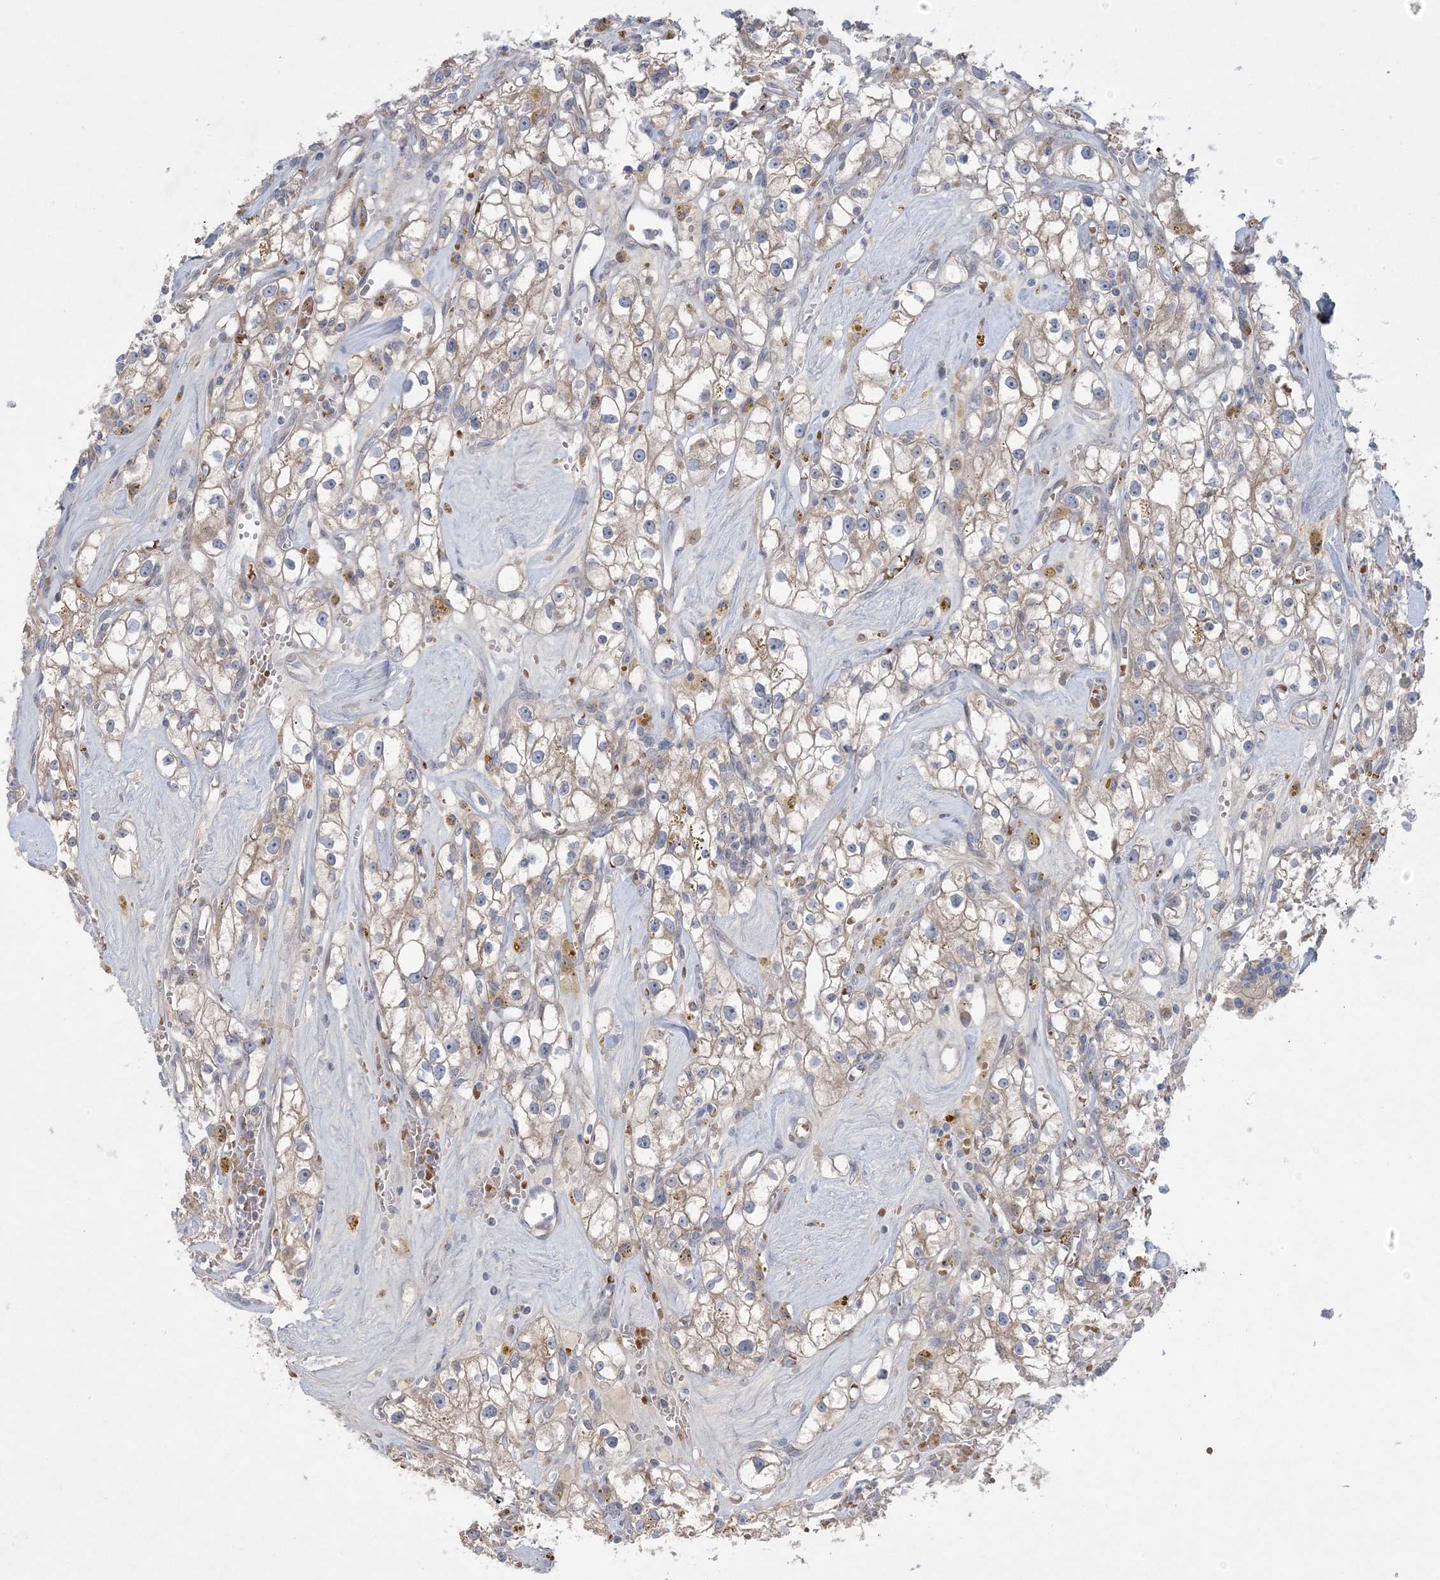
{"staining": {"intensity": "weak", "quantity": ">75%", "location": "cytoplasmic/membranous"}, "tissue": "renal cancer", "cell_type": "Tumor cells", "image_type": "cancer", "snomed": [{"axis": "morphology", "description": "Adenocarcinoma, NOS"}, {"axis": "topography", "description": "Kidney"}], "caption": "Renal adenocarcinoma tissue shows weak cytoplasmic/membranous positivity in approximately >75% of tumor cells, visualized by immunohistochemistry.", "gene": "MMGT1", "patient": {"sex": "male", "age": 56}}